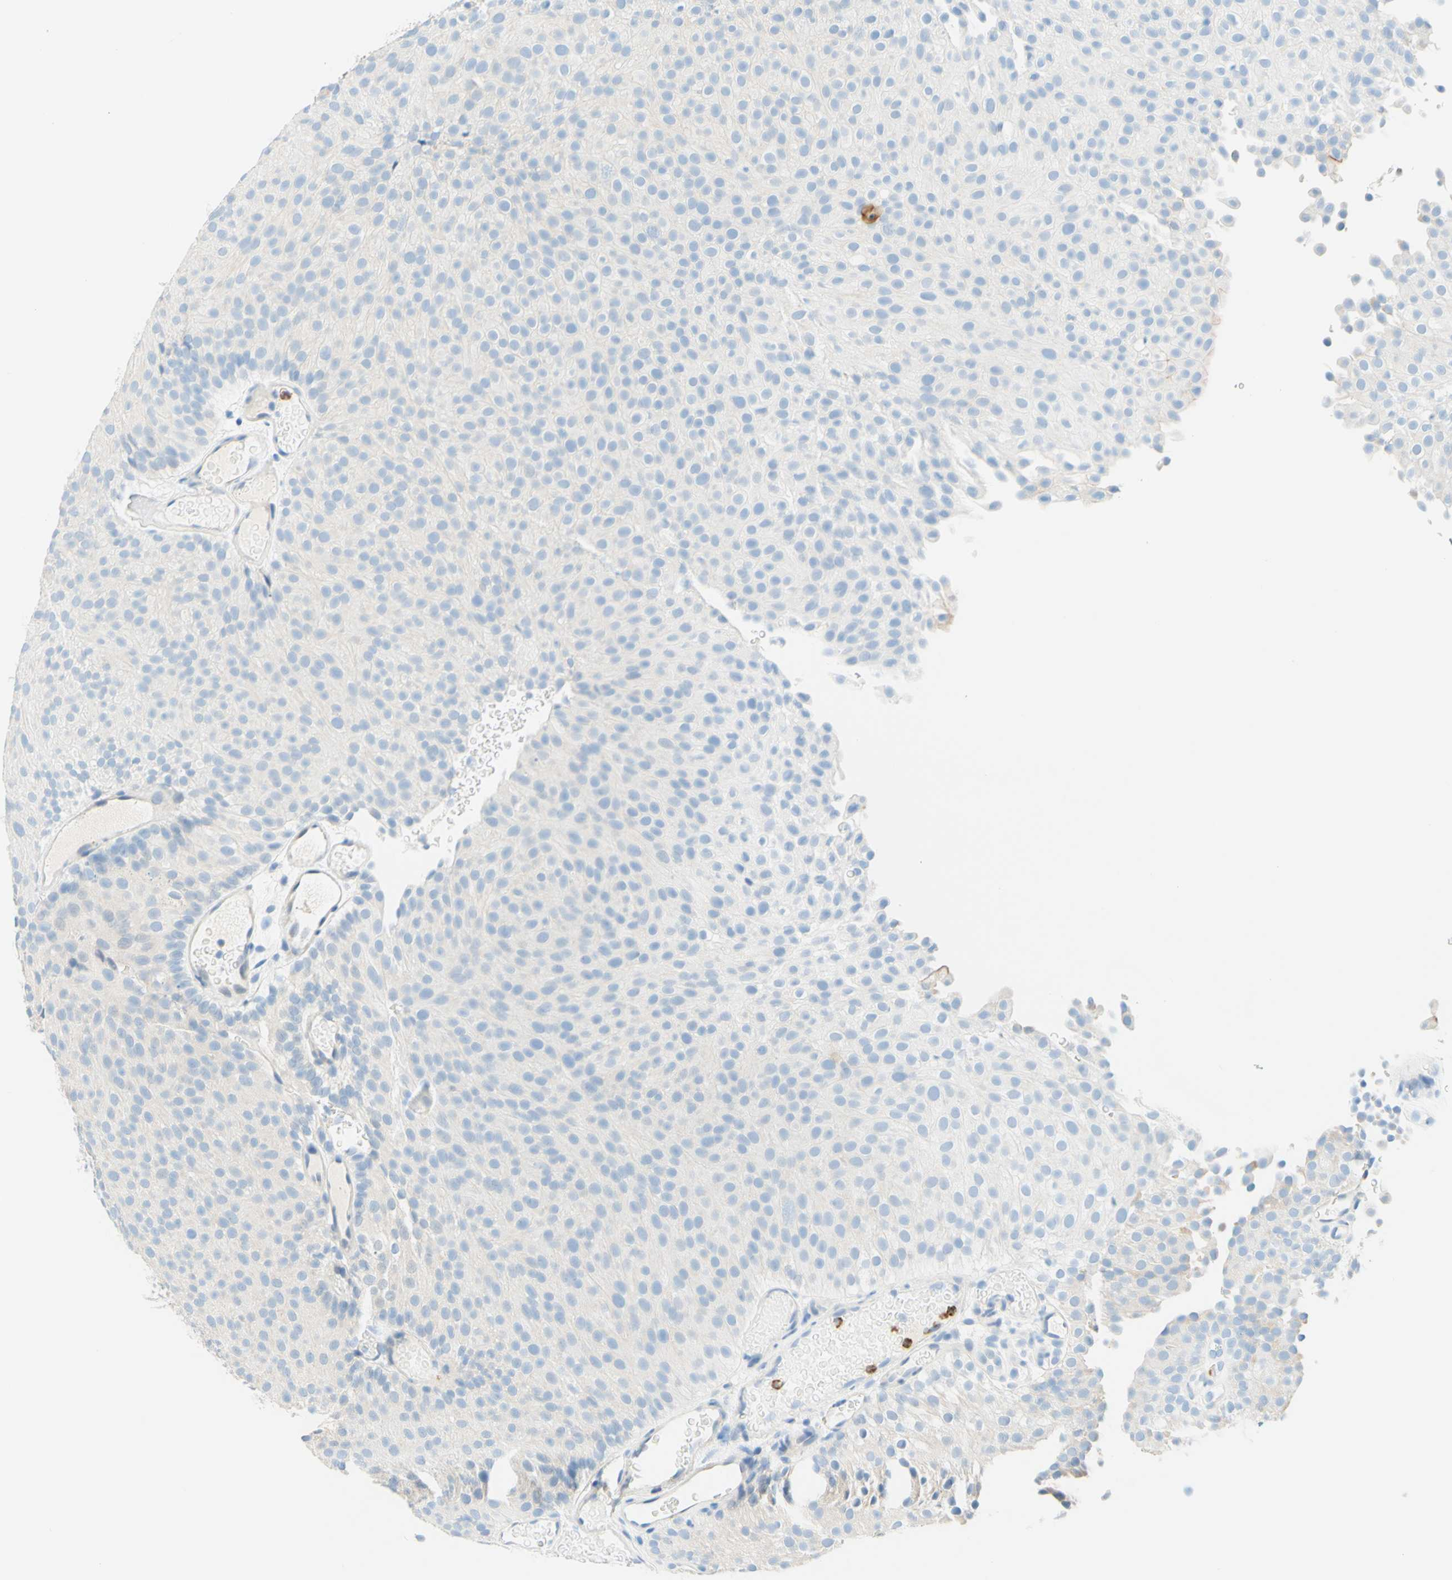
{"staining": {"intensity": "negative", "quantity": "none", "location": "none"}, "tissue": "urothelial cancer", "cell_type": "Tumor cells", "image_type": "cancer", "snomed": [{"axis": "morphology", "description": "Urothelial carcinoma, Low grade"}, {"axis": "topography", "description": "Urinary bladder"}], "caption": "High magnification brightfield microscopy of urothelial cancer stained with DAB (3,3'-diaminobenzidine) (brown) and counterstained with hematoxylin (blue): tumor cells show no significant positivity. Nuclei are stained in blue.", "gene": "TREM2", "patient": {"sex": "male", "age": 78}}